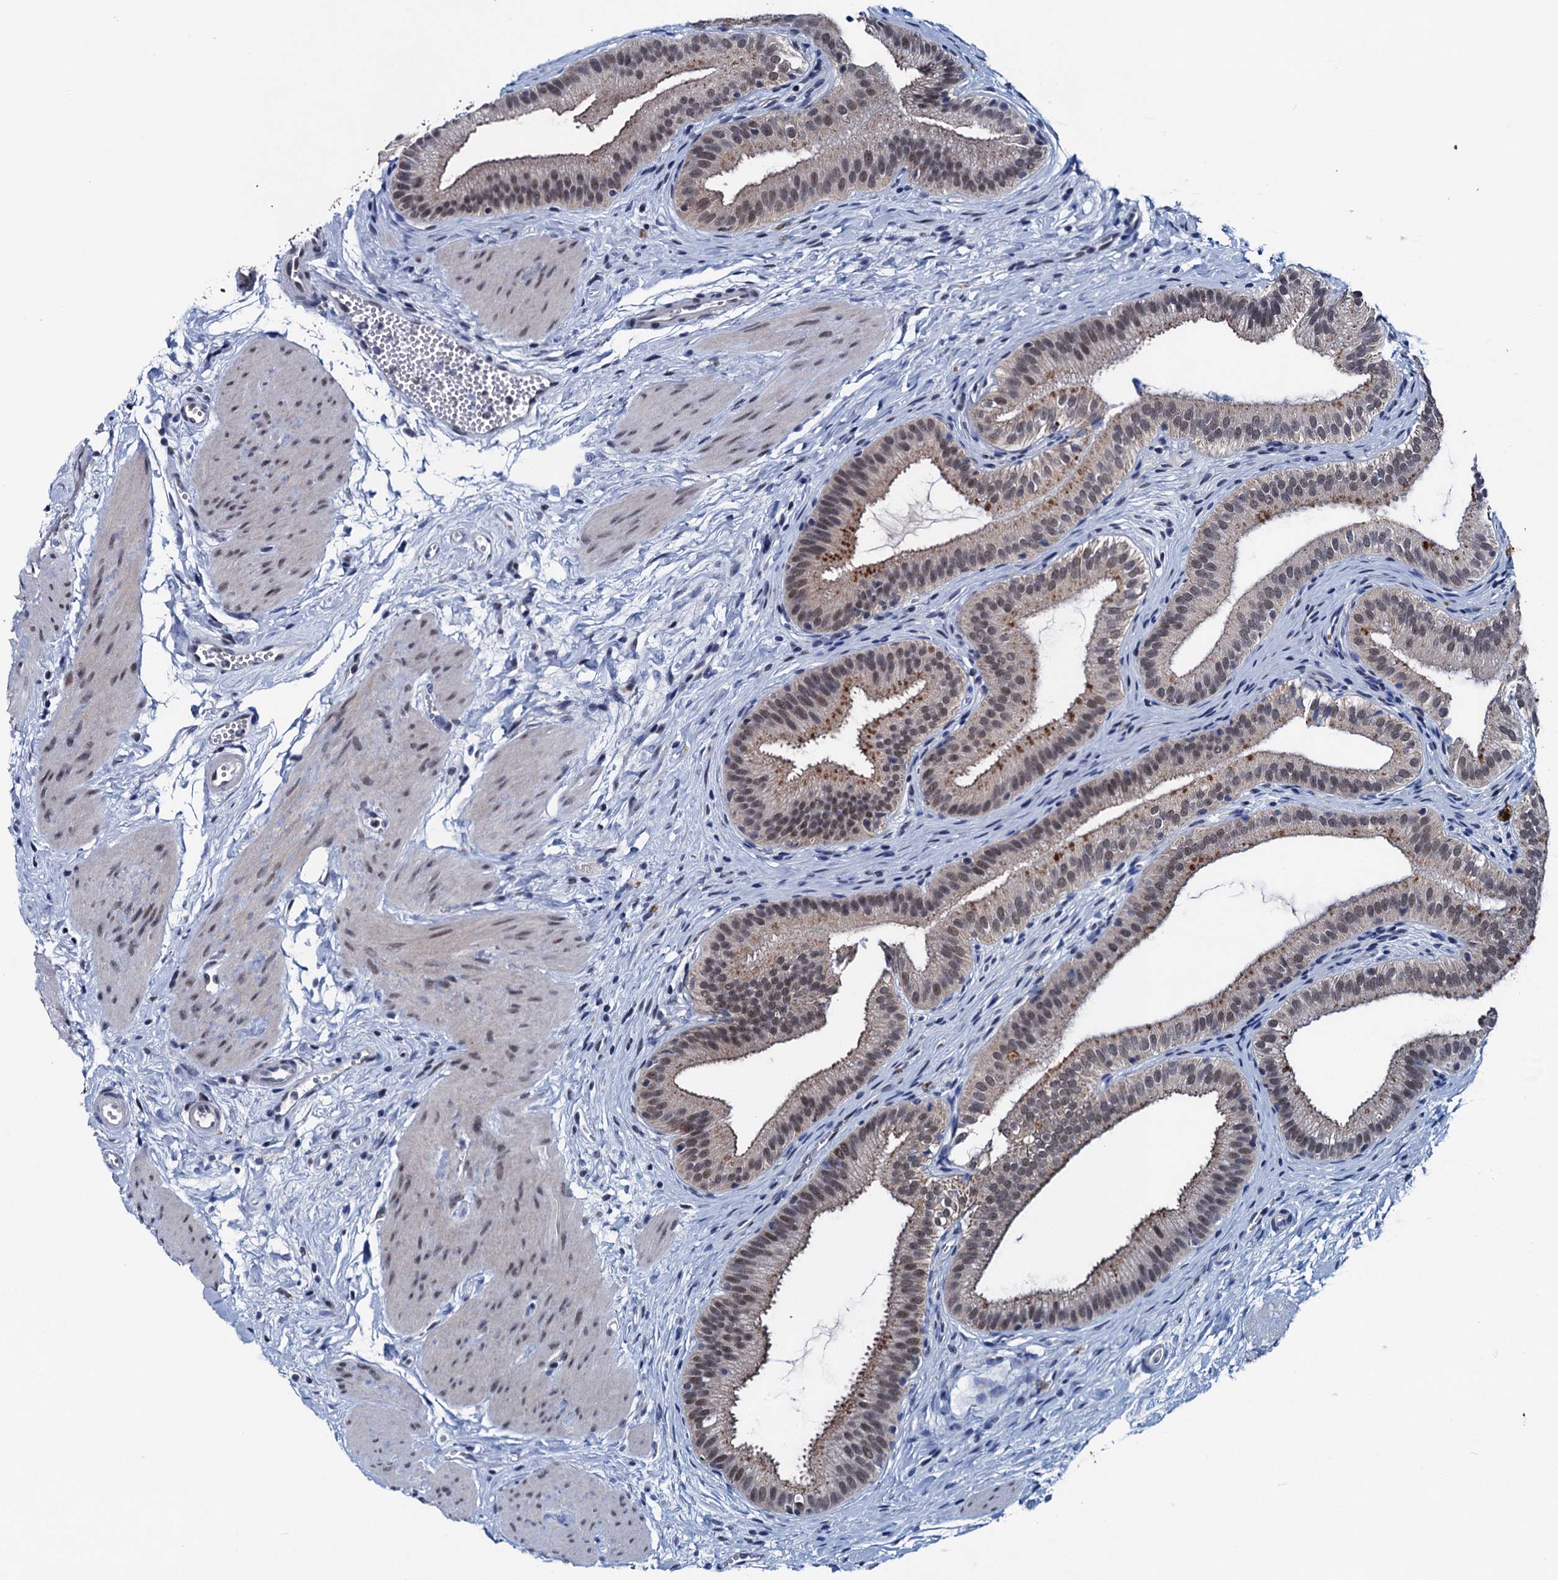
{"staining": {"intensity": "moderate", "quantity": "25%-75%", "location": "cytoplasmic/membranous,nuclear"}, "tissue": "gallbladder", "cell_type": "Glandular cells", "image_type": "normal", "snomed": [{"axis": "morphology", "description": "Normal tissue, NOS"}, {"axis": "topography", "description": "Gallbladder"}], "caption": "The histopathology image demonstrates immunohistochemical staining of normal gallbladder. There is moderate cytoplasmic/membranous,nuclear positivity is appreciated in approximately 25%-75% of glandular cells. (Brightfield microscopy of DAB IHC at high magnification).", "gene": "FNBP4", "patient": {"sex": "female", "age": 54}}